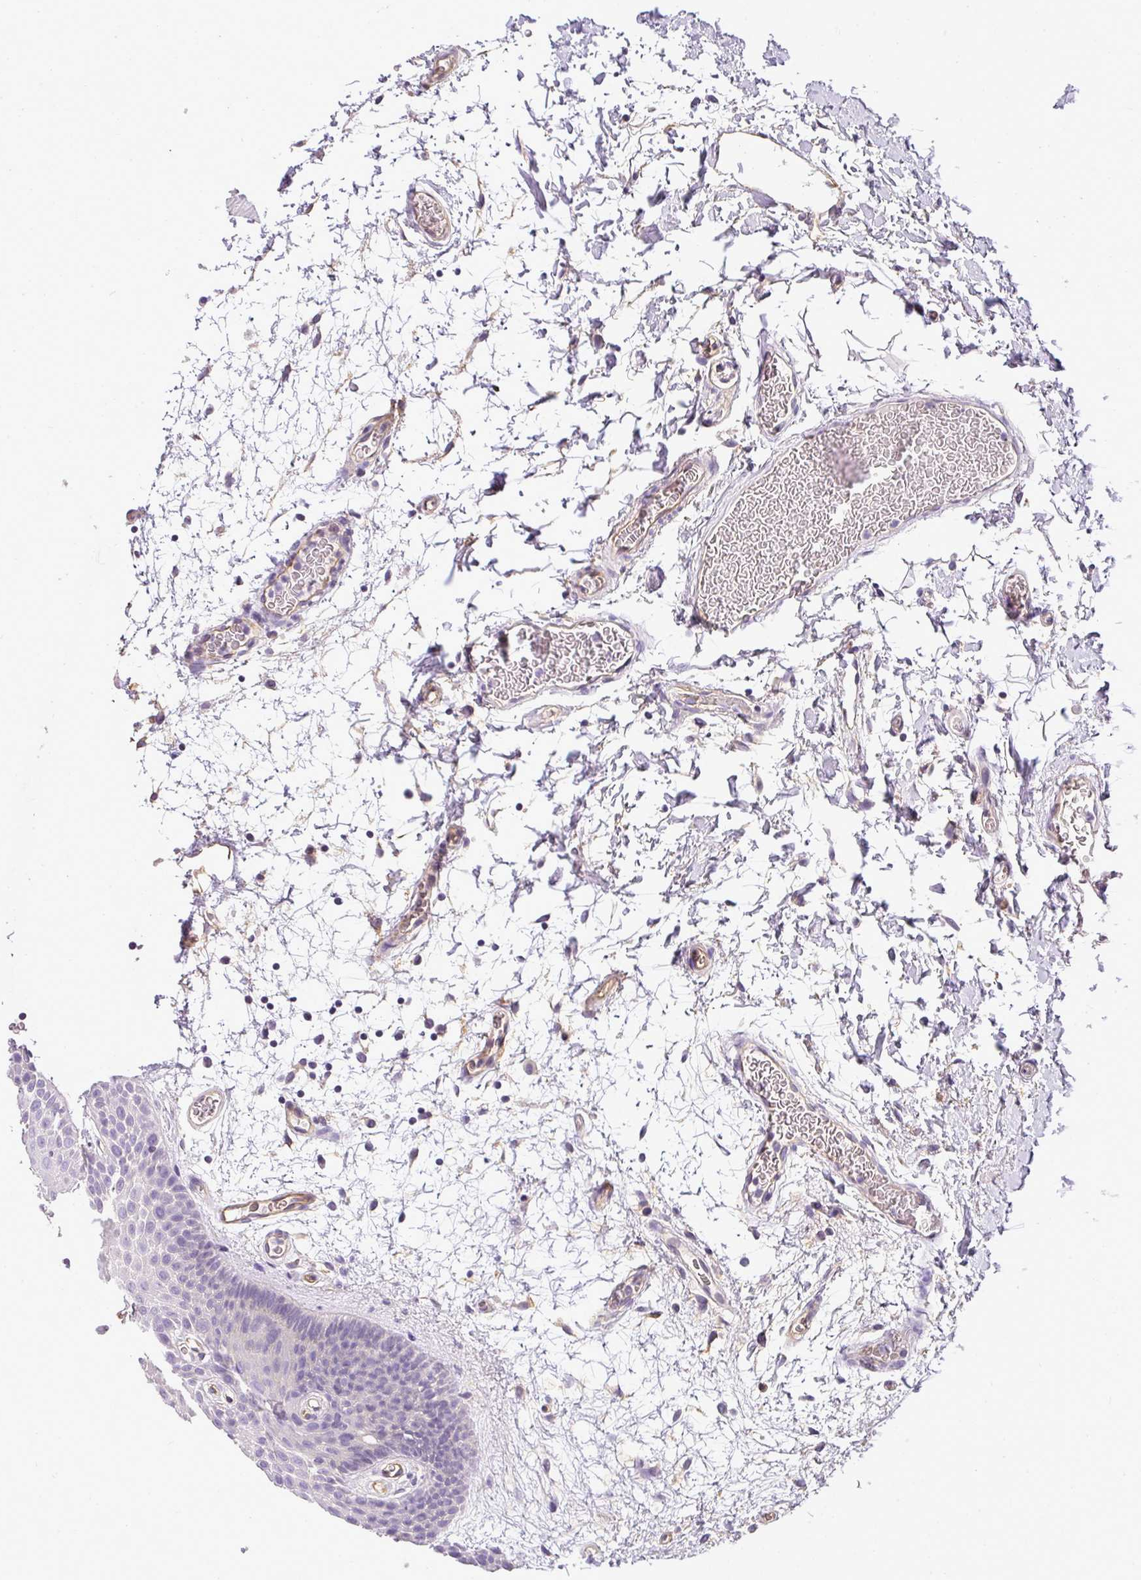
{"staining": {"intensity": "negative", "quantity": "none", "location": "none"}, "tissue": "oral mucosa", "cell_type": "Squamous epithelial cells", "image_type": "normal", "snomed": [{"axis": "morphology", "description": "Normal tissue, NOS"}, {"axis": "morphology", "description": "Squamous cell carcinoma, NOS"}, {"axis": "topography", "description": "Oral tissue"}, {"axis": "topography", "description": "Tounge, NOS"}, {"axis": "topography", "description": "Head-Neck"}], "caption": "An immunohistochemistry (IHC) image of unremarkable oral mucosa is shown. There is no staining in squamous epithelial cells of oral mucosa. Brightfield microscopy of IHC stained with DAB (3,3'-diaminobenzidine) (brown) and hematoxylin (blue), captured at high magnification.", "gene": "OR11H4", "patient": {"sex": "male", "age": 76}}